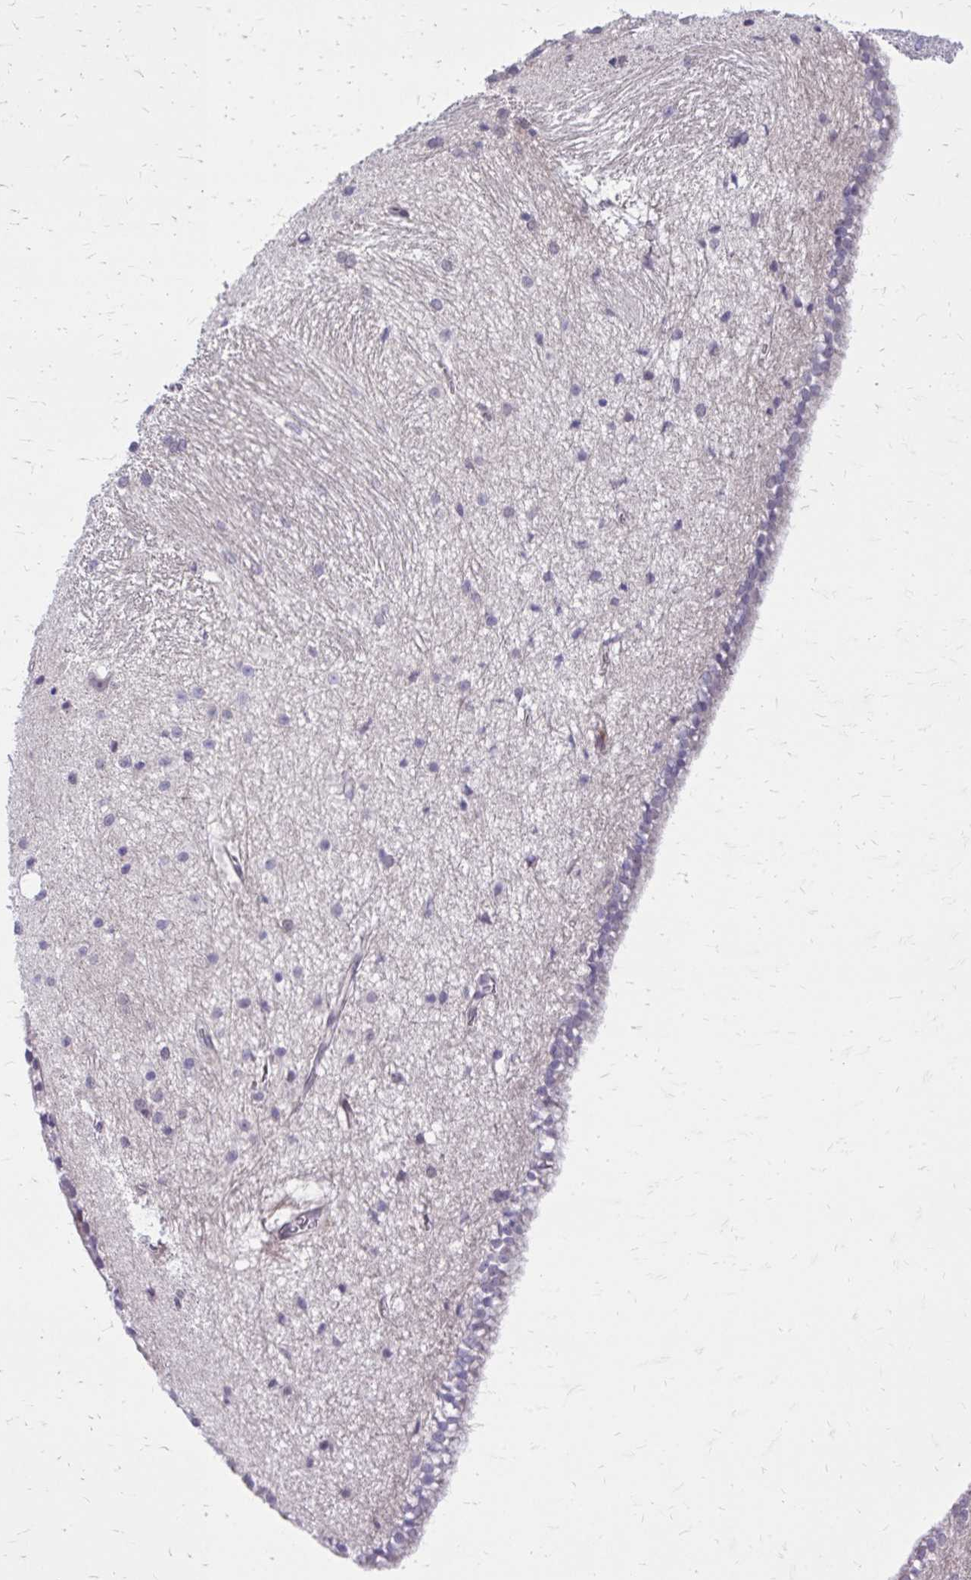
{"staining": {"intensity": "negative", "quantity": "none", "location": "none"}, "tissue": "hippocampus", "cell_type": "Glial cells", "image_type": "normal", "snomed": [{"axis": "morphology", "description": "Normal tissue, NOS"}, {"axis": "topography", "description": "Cerebral cortex"}, {"axis": "topography", "description": "Hippocampus"}], "caption": "Benign hippocampus was stained to show a protein in brown. There is no significant expression in glial cells.", "gene": "ANKRD30B", "patient": {"sex": "female", "age": 19}}